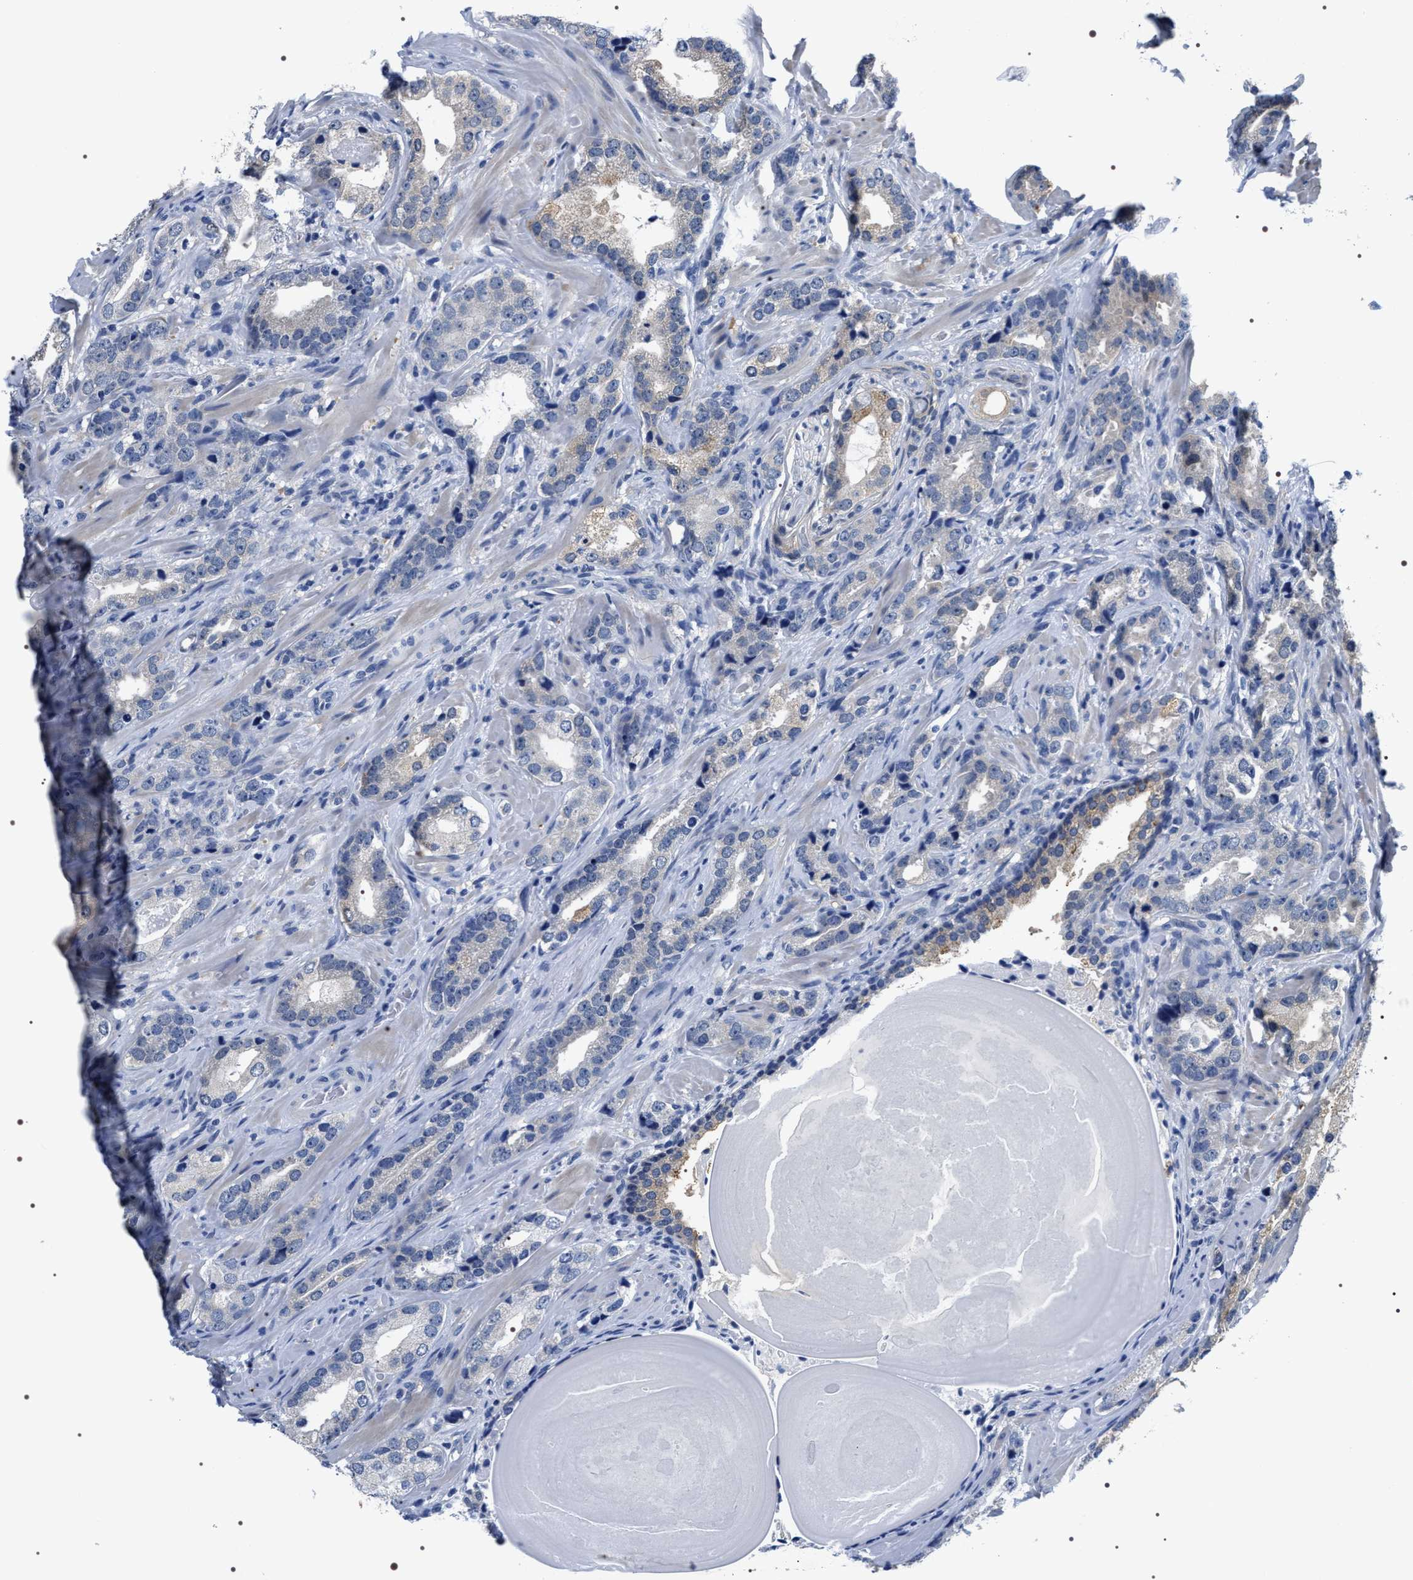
{"staining": {"intensity": "weak", "quantity": "<25%", "location": "cytoplasmic/membranous"}, "tissue": "prostate cancer", "cell_type": "Tumor cells", "image_type": "cancer", "snomed": [{"axis": "morphology", "description": "Adenocarcinoma, High grade"}, {"axis": "topography", "description": "Prostate"}], "caption": "This histopathology image is of prostate adenocarcinoma (high-grade) stained with immunohistochemistry (IHC) to label a protein in brown with the nuclei are counter-stained blue. There is no expression in tumor cells.", "gene": "ADH4", "patient": {"sex": "male", "age": 63}}